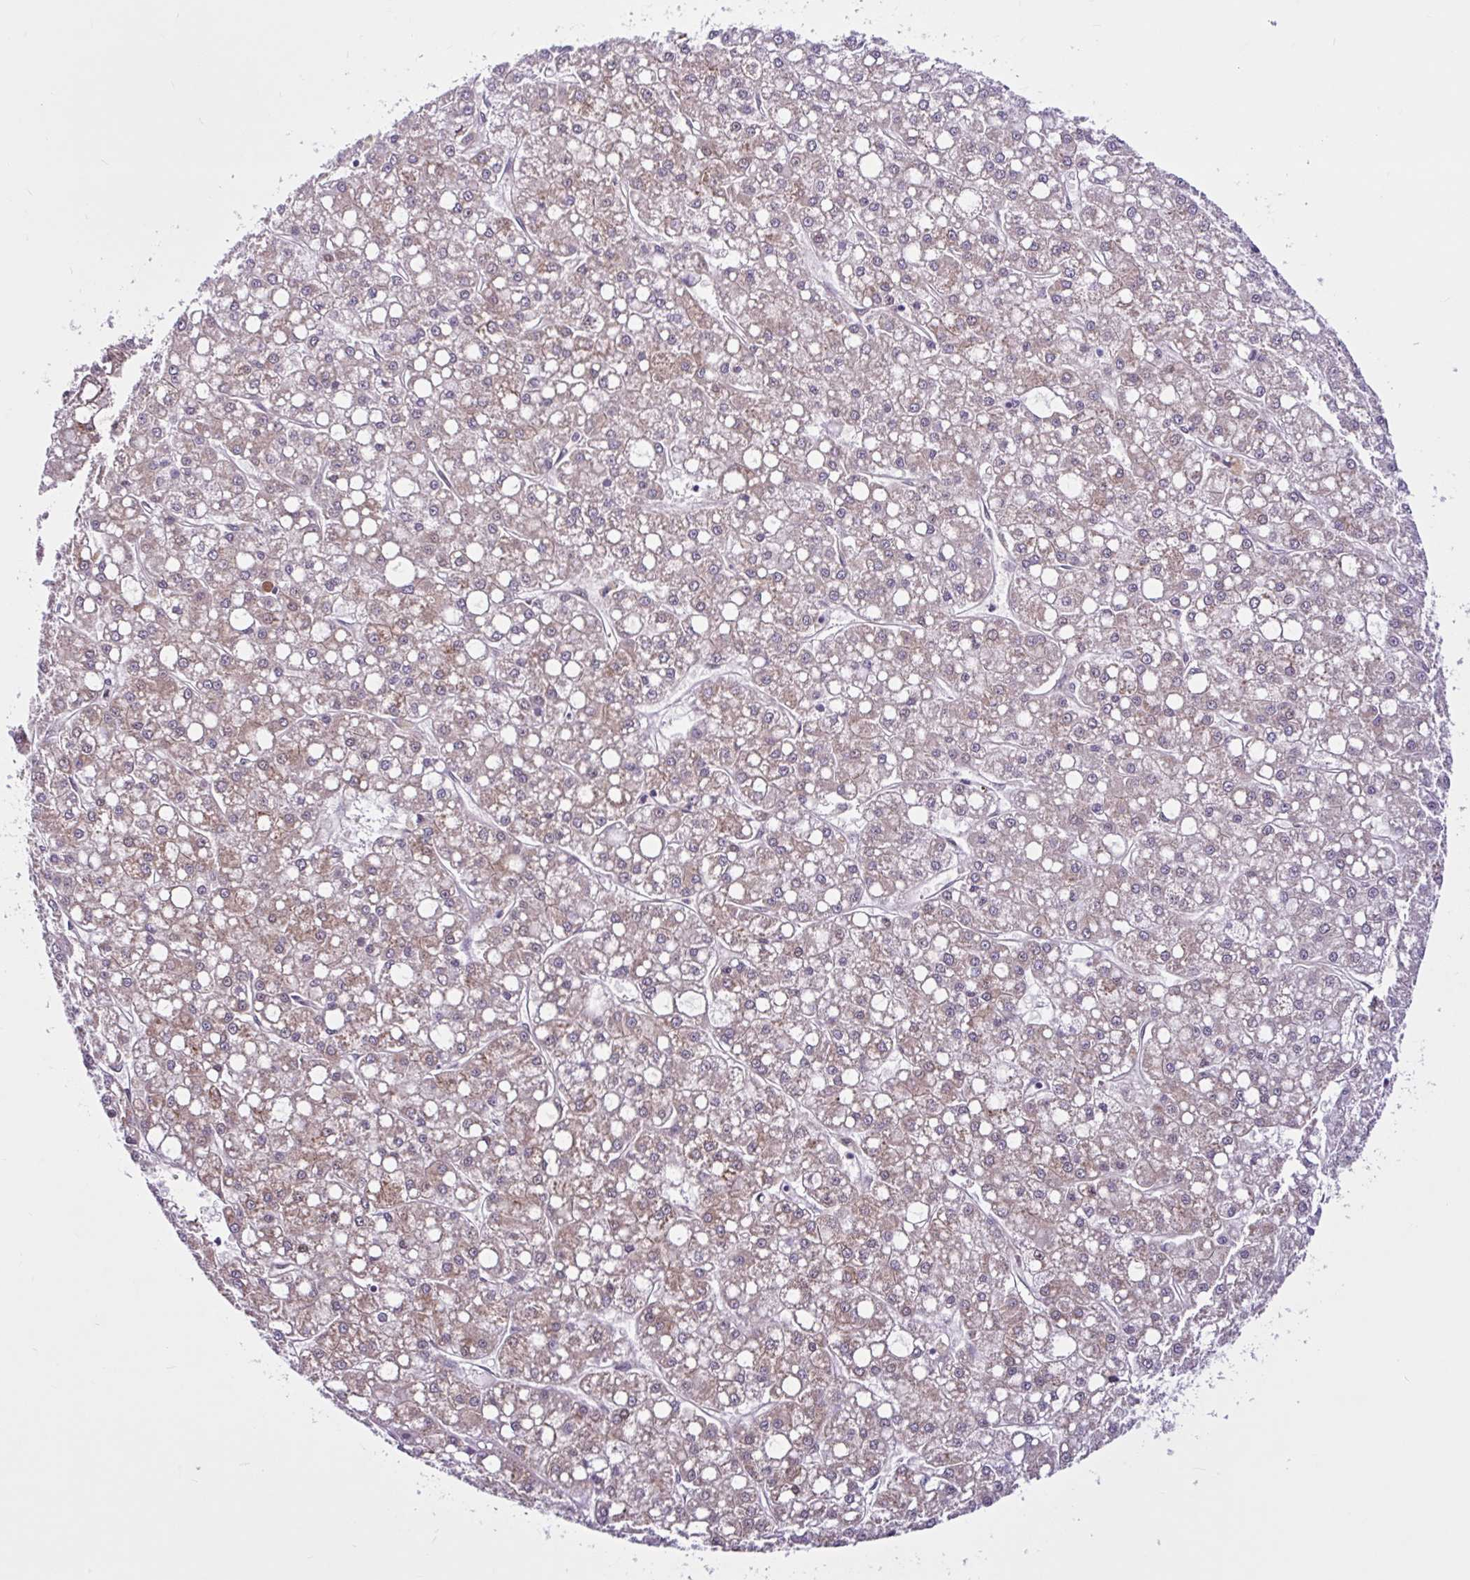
{"staining": {"intensity": "weak", "quantity": ">75%", "location": "cytoplasmic/membranous"}, "tissue": "liver cancer", "cell_type": "Tumor cells", "image_type": "cancer", "snomed": [{"axis": "morphology", "description": "Carcinoma, Hepatocellular, NOS"}, {"axis": "topography", "description": "Liver"}], "caption": "DAB (3,3'-diaminobenzidine) immunohistochemical staining of hepatocellular carcinoma (liver) demonstrates weak cytoplasmic/membranous protein staining in about >75% of tumor cells.", "gene": "NTPCR", "patient": {"sex": "male", "age": 67}}